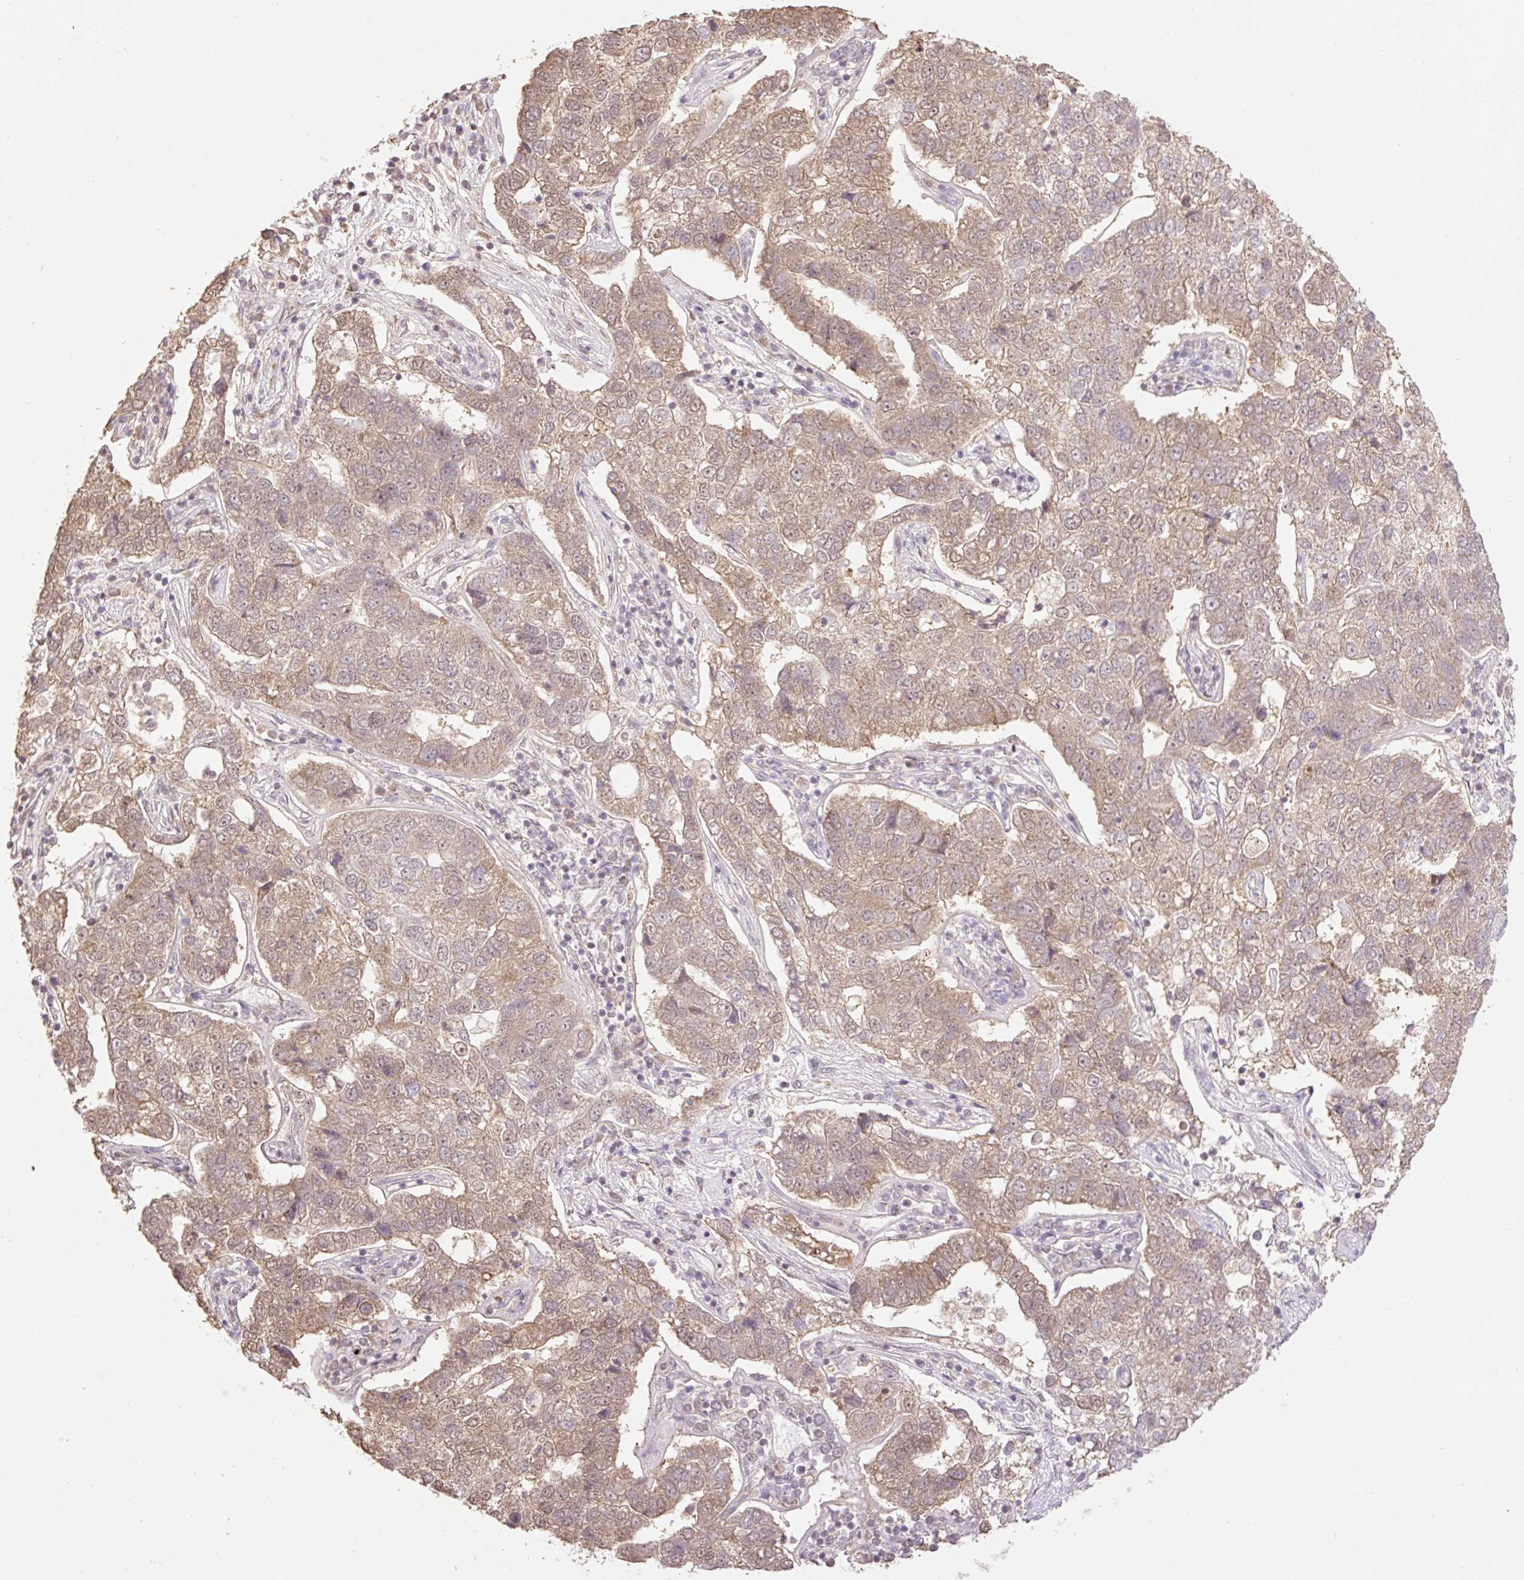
{"staining": {"intensity": "weak", "quantity": ">75%", "location": "cytoplasmic/membranous,nuclear"}, "tissue": "pancreatic cancer", "cell_type": "Tumor cells", "image_type": "cancer", "snomed": [{"axis": "morphology", "description": "Adenocarcinoma, NOS"}, {"axis": "topography", "description": "Pancreas"}], "caption": "There is low levels of weak cytoplasmic/membranous and nuclear expression in tumor cells of pancreatic cancer, as demonstrated by immunohistochemical staining (brown color).", "gene": "VPS25", "patient": {"sex": "female", "age": 61}}